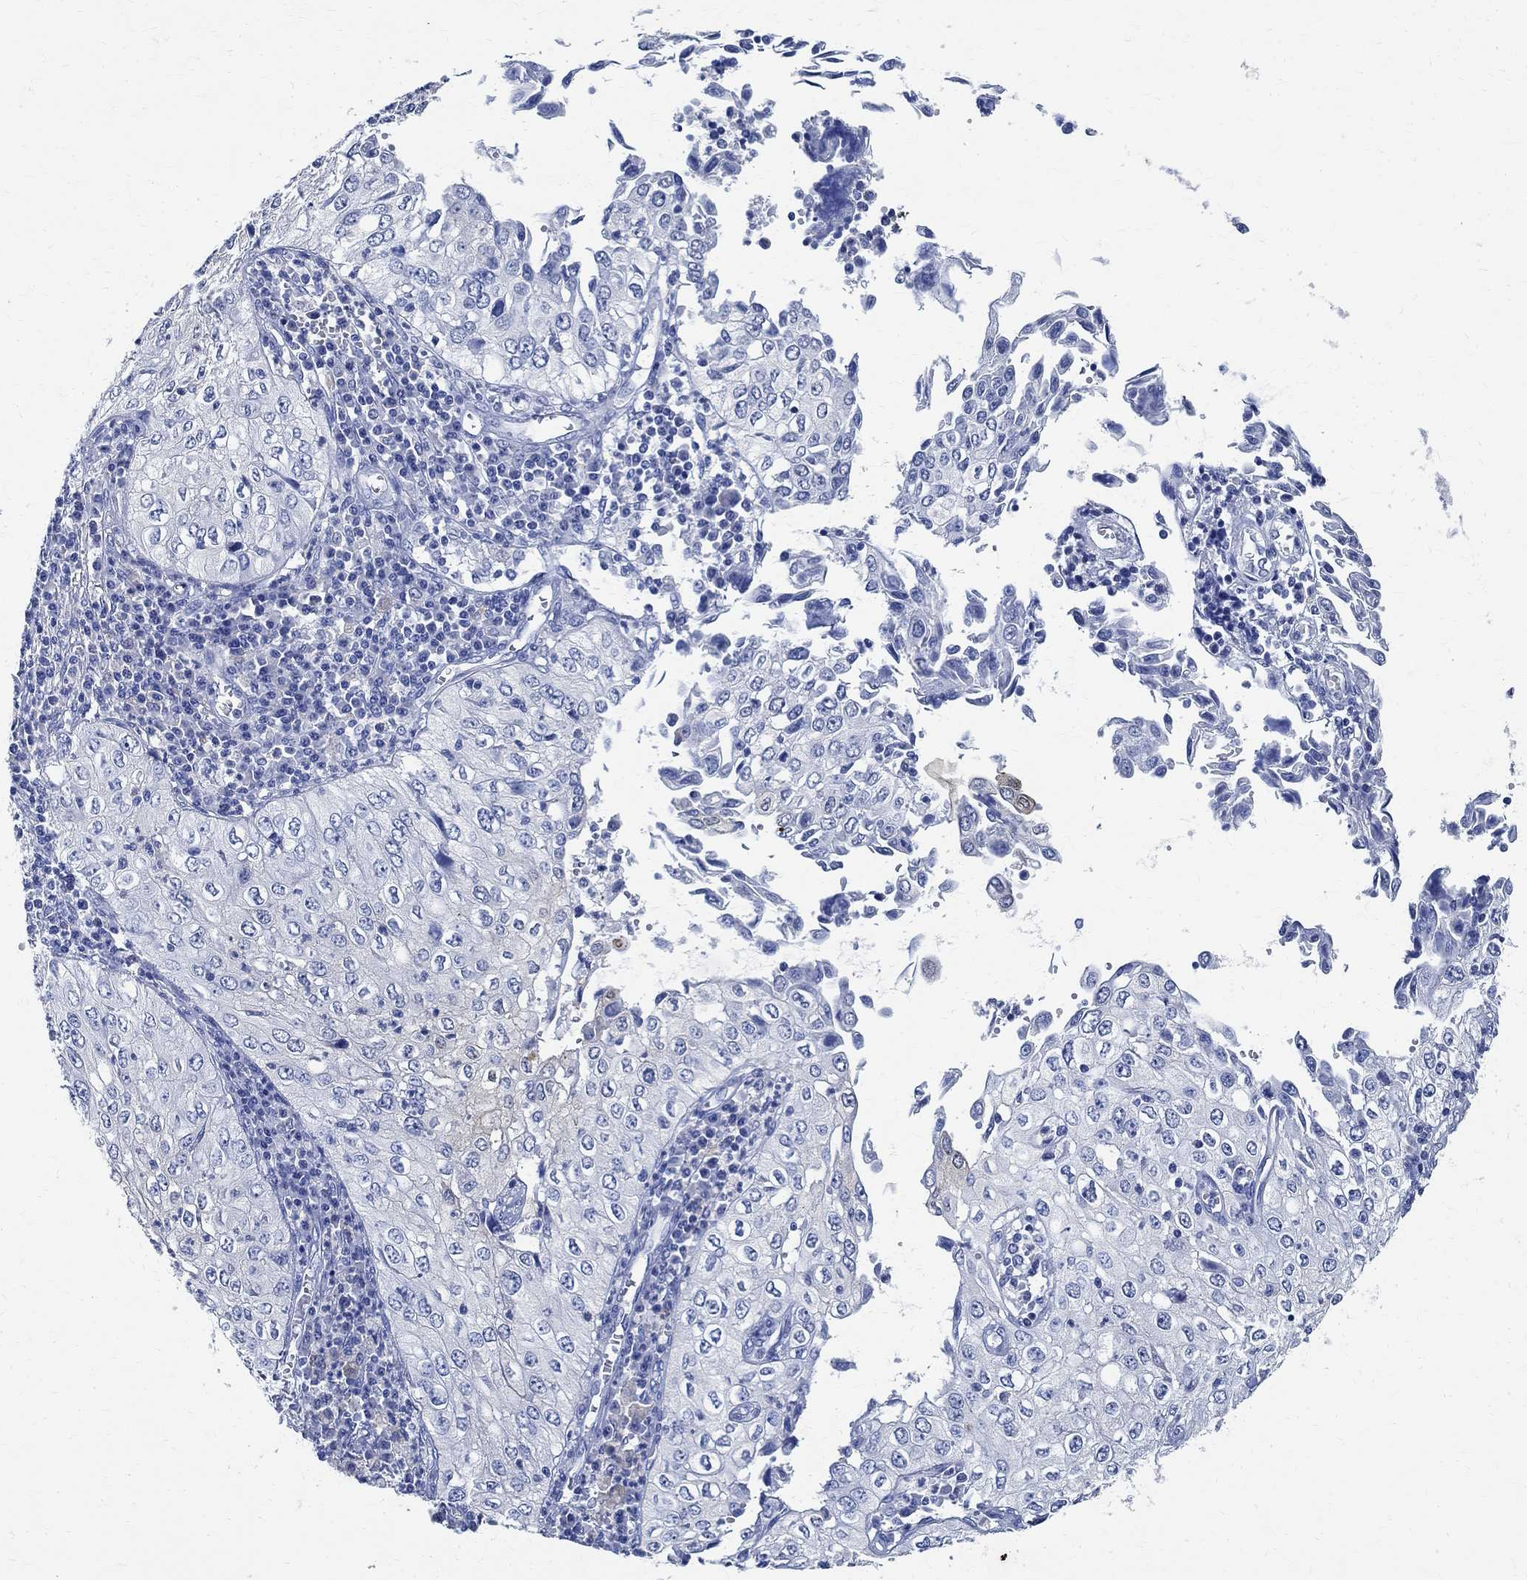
{"staining": {"intensity": "negative", "quantity": "none", "location": "none"}, "tissue": "cervical cancer", "cell_type": "Tumor cells", "image_type": "cancer", "snomed": [{"axis": "morphology", "description": "Squamous cell carcinoma, NOS"}, {"axis": "topography", "description": "Cervix"}], "caption": "DAB (3,3'-diaminobenzidine) immunohistochemical staining of squamous cell carcinoma (cervical) displays no significant staining in tumor cells.", "gene": "TMEM221", "patient": {"sex": "female", "age": 24}}